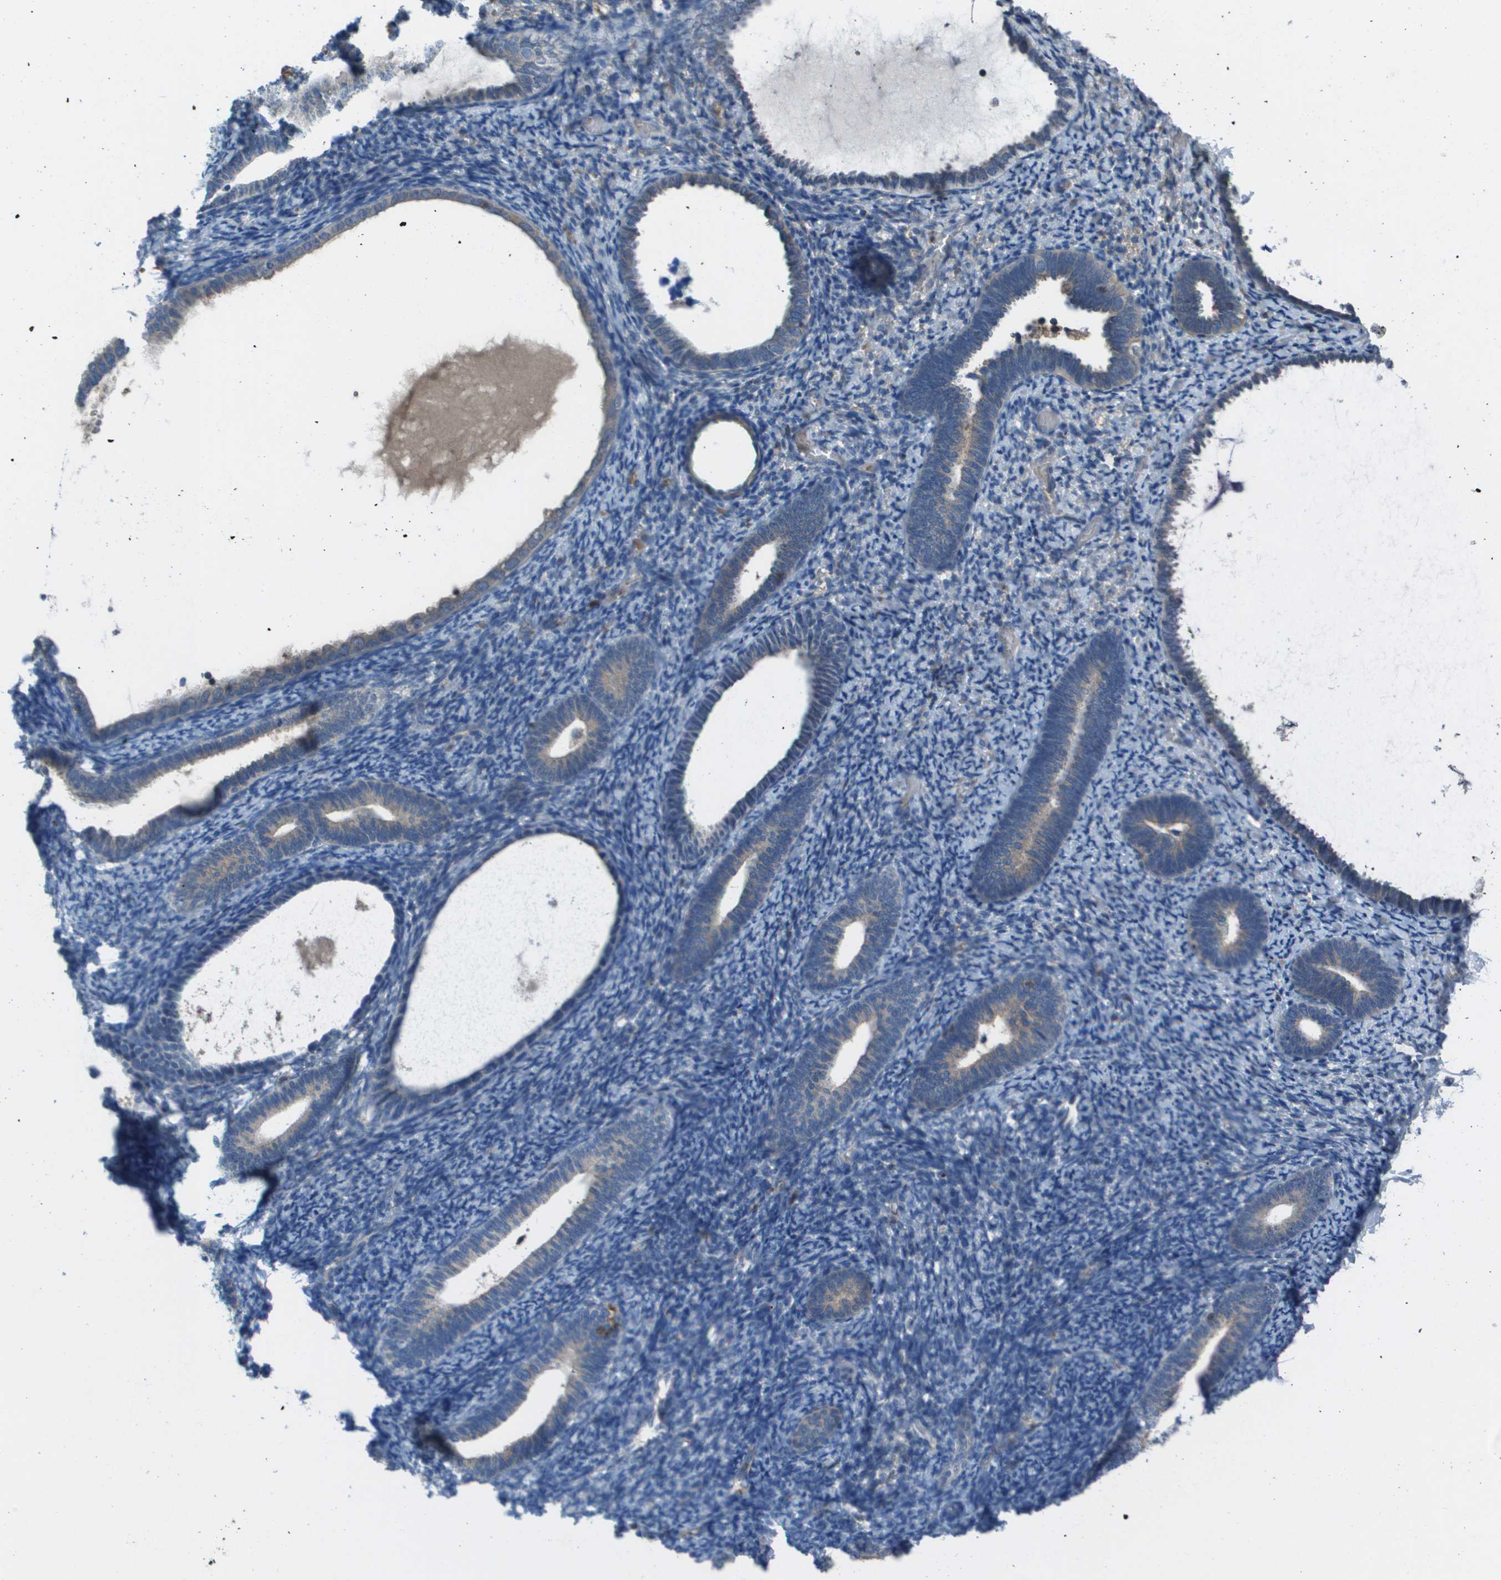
{"staining": {"intensity": "negative", "quantity": "none", "location": "none"}, "tissue": "endometrium", "cell_type": "Cells in endometrial stroma", "image_type": "normal", "snomed": [{"axis": "morphology", "description": "Normal tissue, NOS"}, {"axis": "topography", "description": "Endometrium"}], "caption": "A micrograph of endometrium stained for a protein shows no brown staining in cells in endometrial stroma. Brightfield microscopy of immunohistochemistry stained with DAB (brown) and hematoxylin (blue), captured at high magnification.", "gene": "CAMK4", "patient": {"sex": "female", "age": 66}}